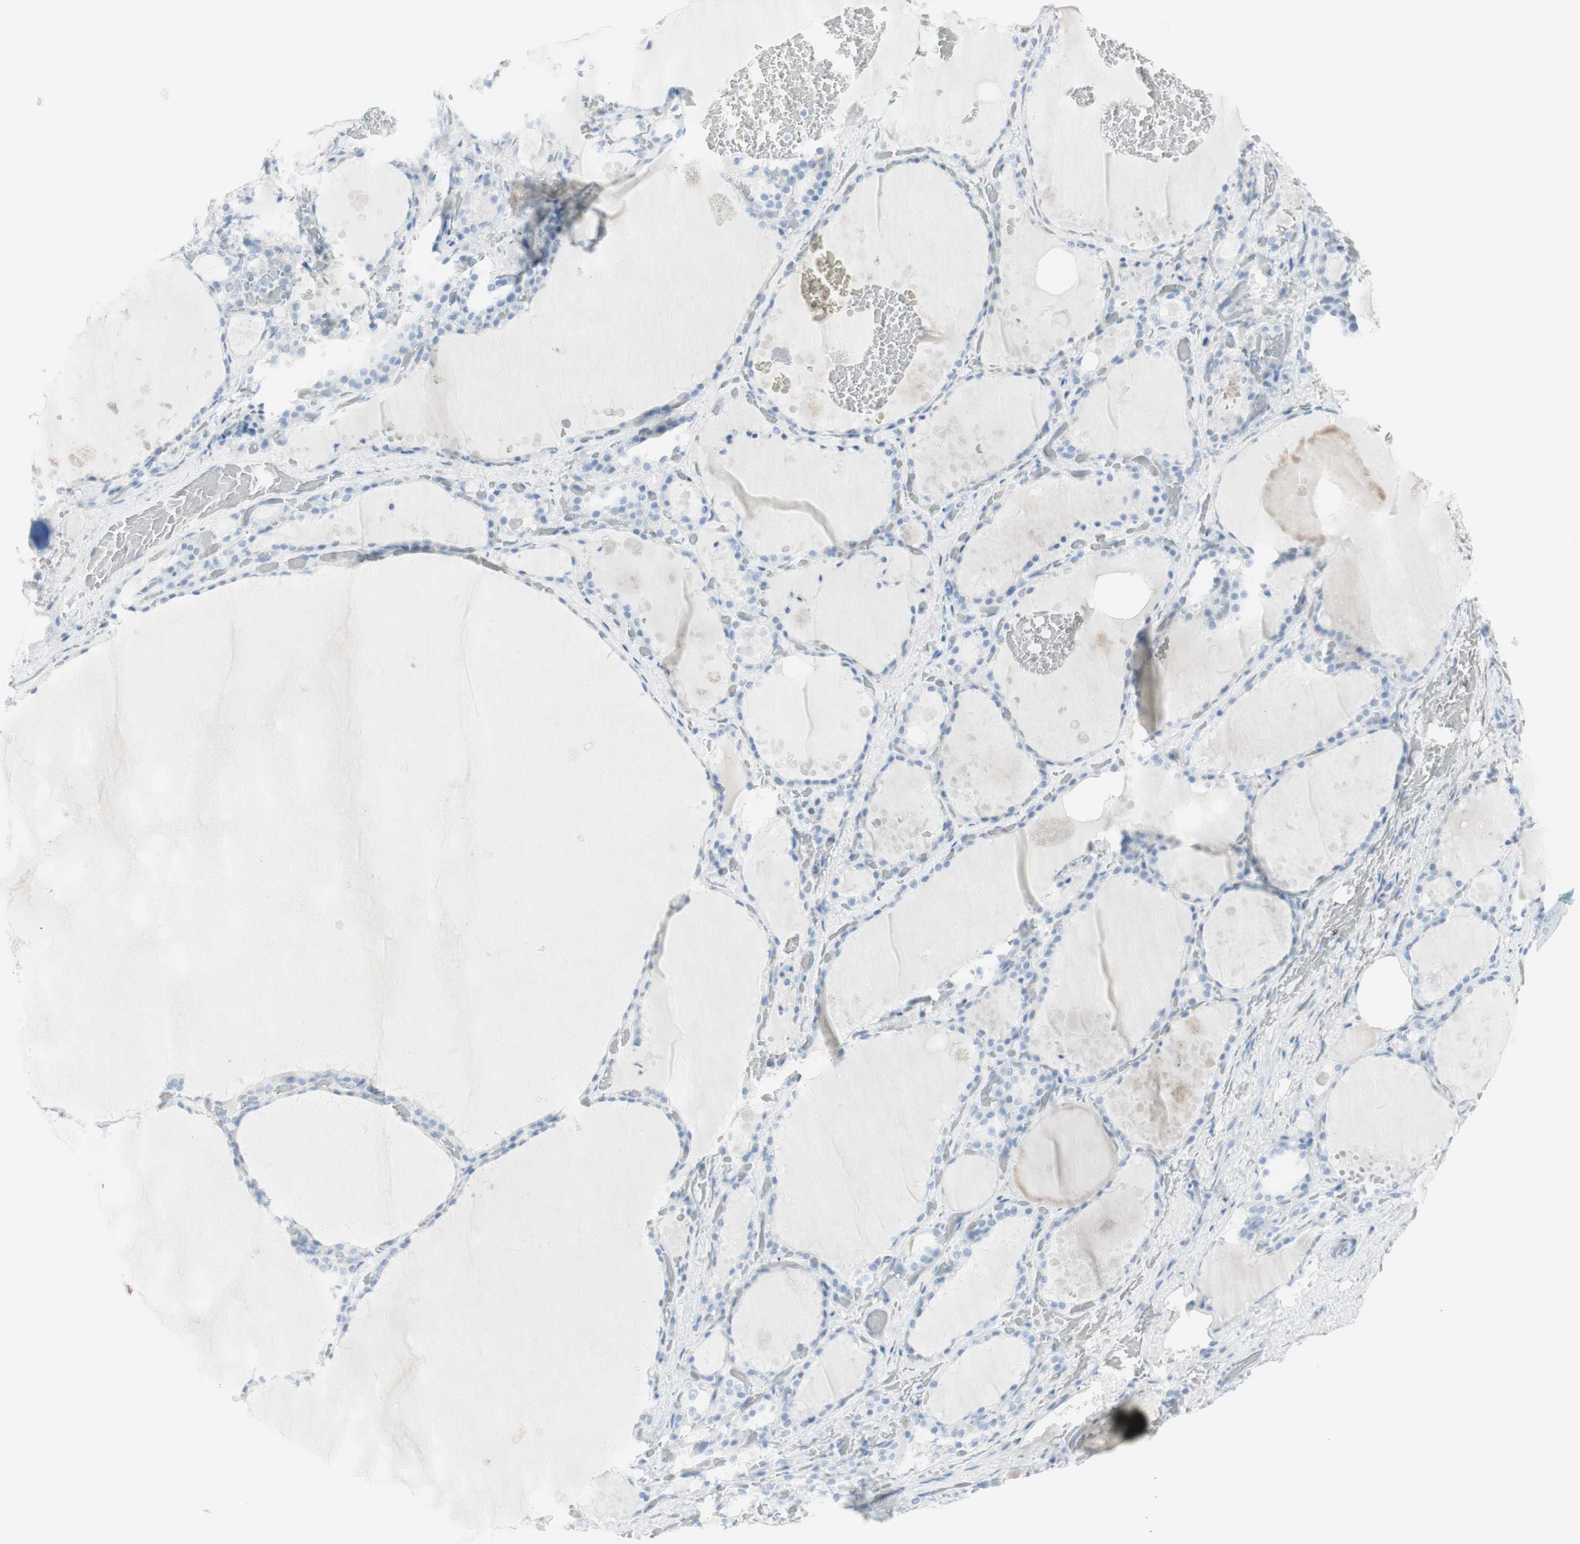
{"staining": {"intensity": "negative", "quantity": "none", "location": "none"}, "tissue": "thyroid gland", "cell_type": "Glandular cells", "image_type": "normal", "snomed": [{"axis": "morphology", "description": "Normal tissue, NOS"}, {"axis": "topography", "description": "Thyroid gland"}], "caption": "Thyroid gland was stained to show a protein in brown. There is no significant positivity in glandular cells. (DAB (3,3'-diaminobenzidine) immunohistochemistry (IHC), high magnification).", "gene": "NAPSA", "patient": {"sex": "male", "age": 61}}